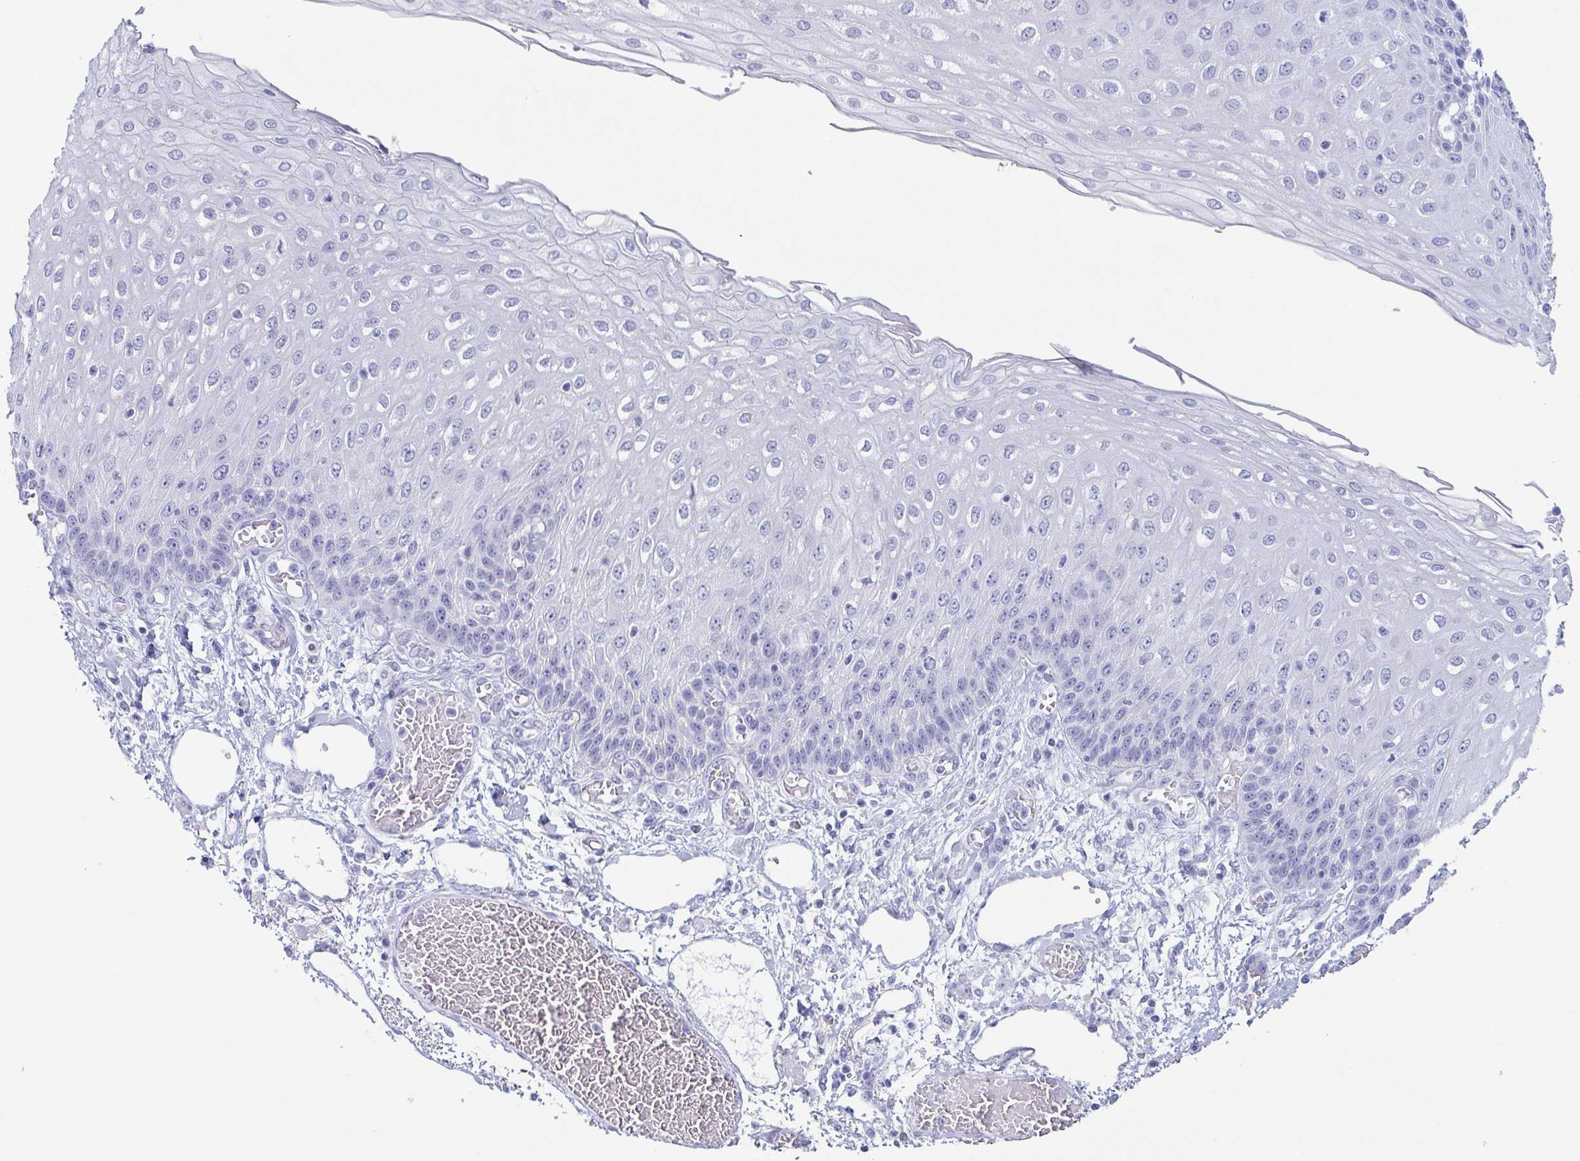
{"staining": {"intensity": "negative", "quantity": "none", "location": "none"}, "tissue": "esophagus", "cell_type": "Squamous epithelial cells", "image_type": "normal", "snomed": [{"axis": "morphology", "description": "Normal tissue, NOS"}, {"axis": "morphology", "description": "Adenocarcinoma, NOS"}, {"axis": "topography", "description": "Esophagus"}], "caption": "Immunohistochemistry of benign esophagus displays no expression in squamous epithelial cells.", "gene": "PRR27", "patient": {"sex": "male", "age": 81}}